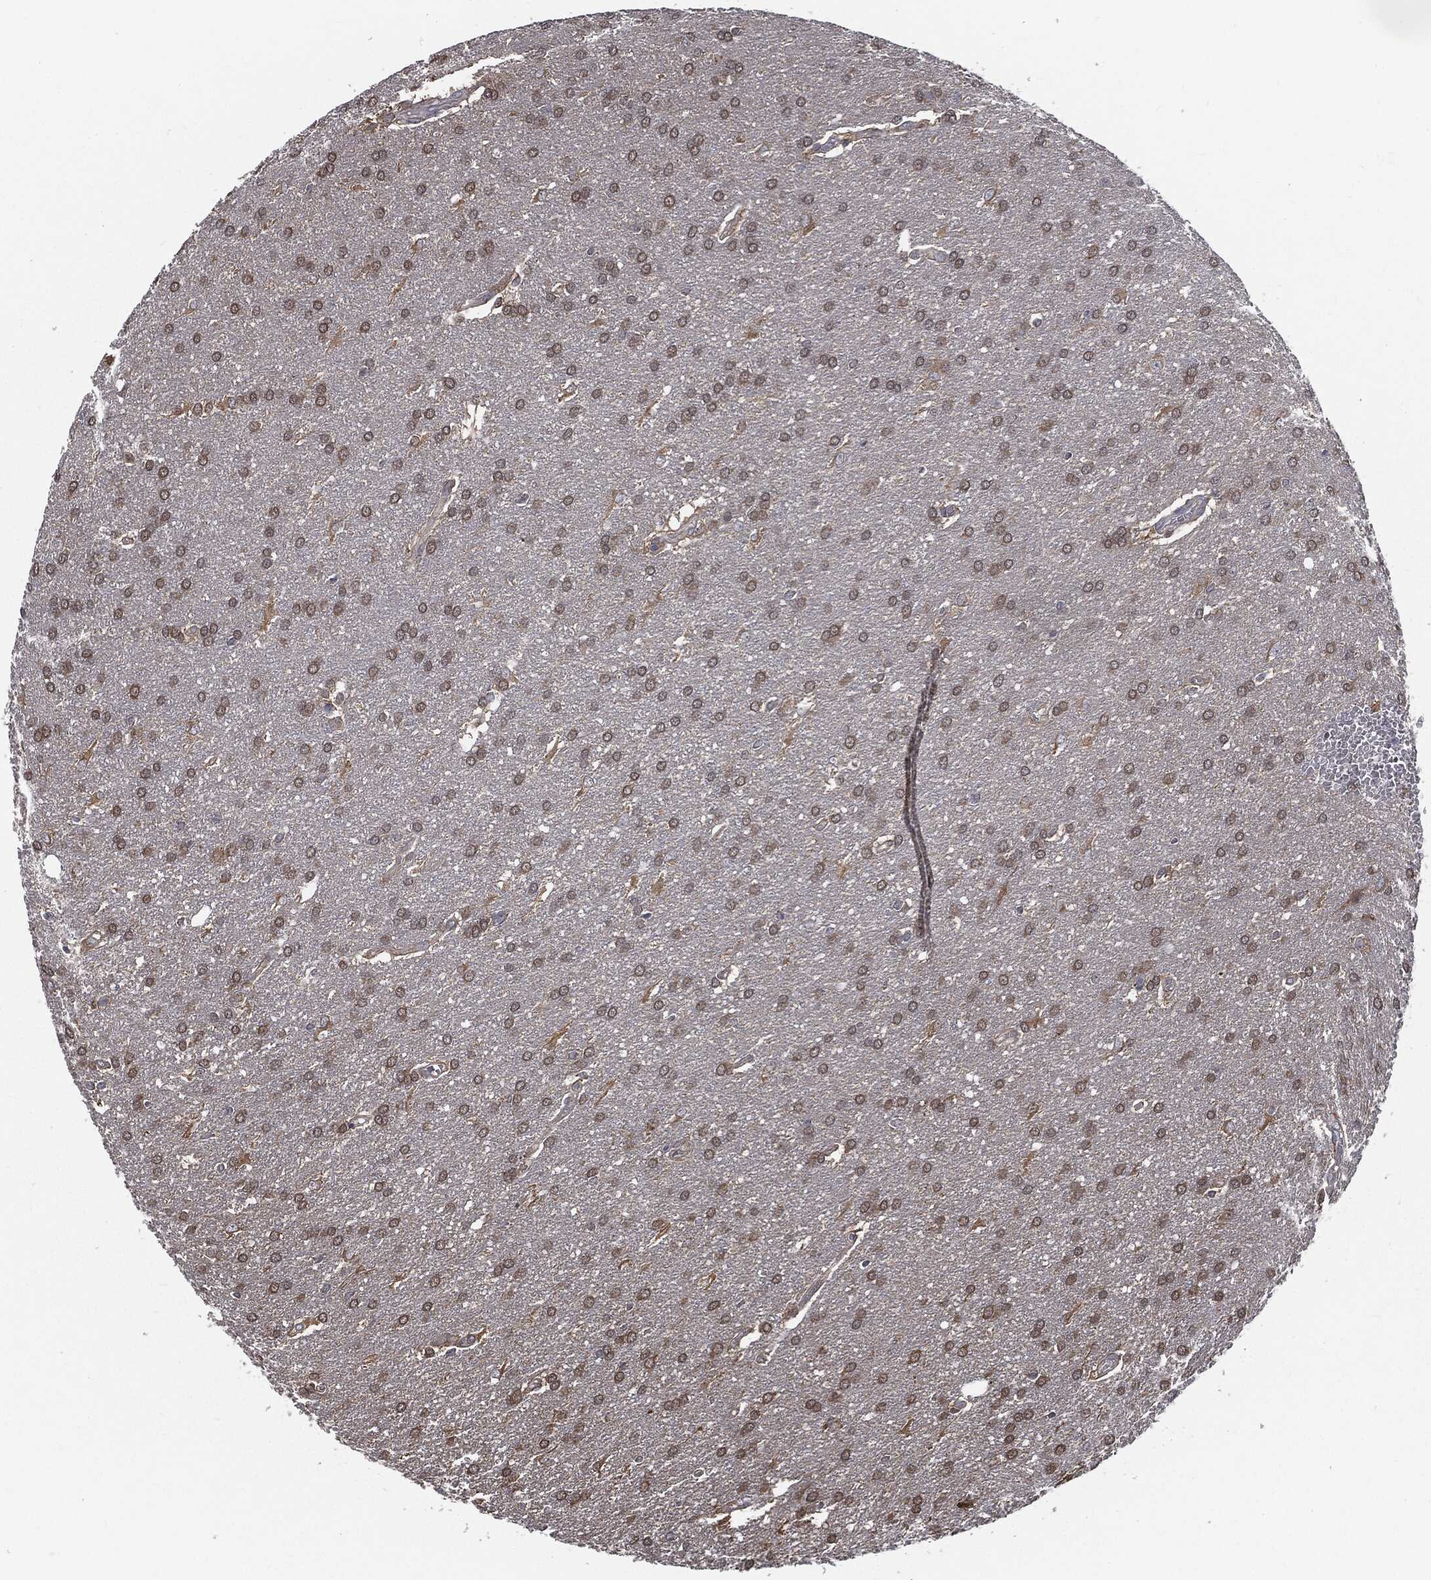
{"staining": {"intensity": "moderate", "quantity": "<25%", "location": "cytoplasmic/membranous"}, "tissue": "glioma", "cell_type": "Tumor cells", "image_type": "cancer", "snomed": [{"axis": "morphology", "description": "Glioma, malignant, Low grade"}, {"axis": "topography", "description": "Brain"}], "caption": "Immunohistochemical staining of human malignant low-grade glioma exhibits low levels of moderate cytoplasmic/membranous protein staining in approximately <25% of tumor cells. (Stains: DAB in brown, nuclei in blue, Microscopy: brightfield microscopy at high magnification).", "gene": "PRDX4", "patient": {"sex": "female", "age": 32}}